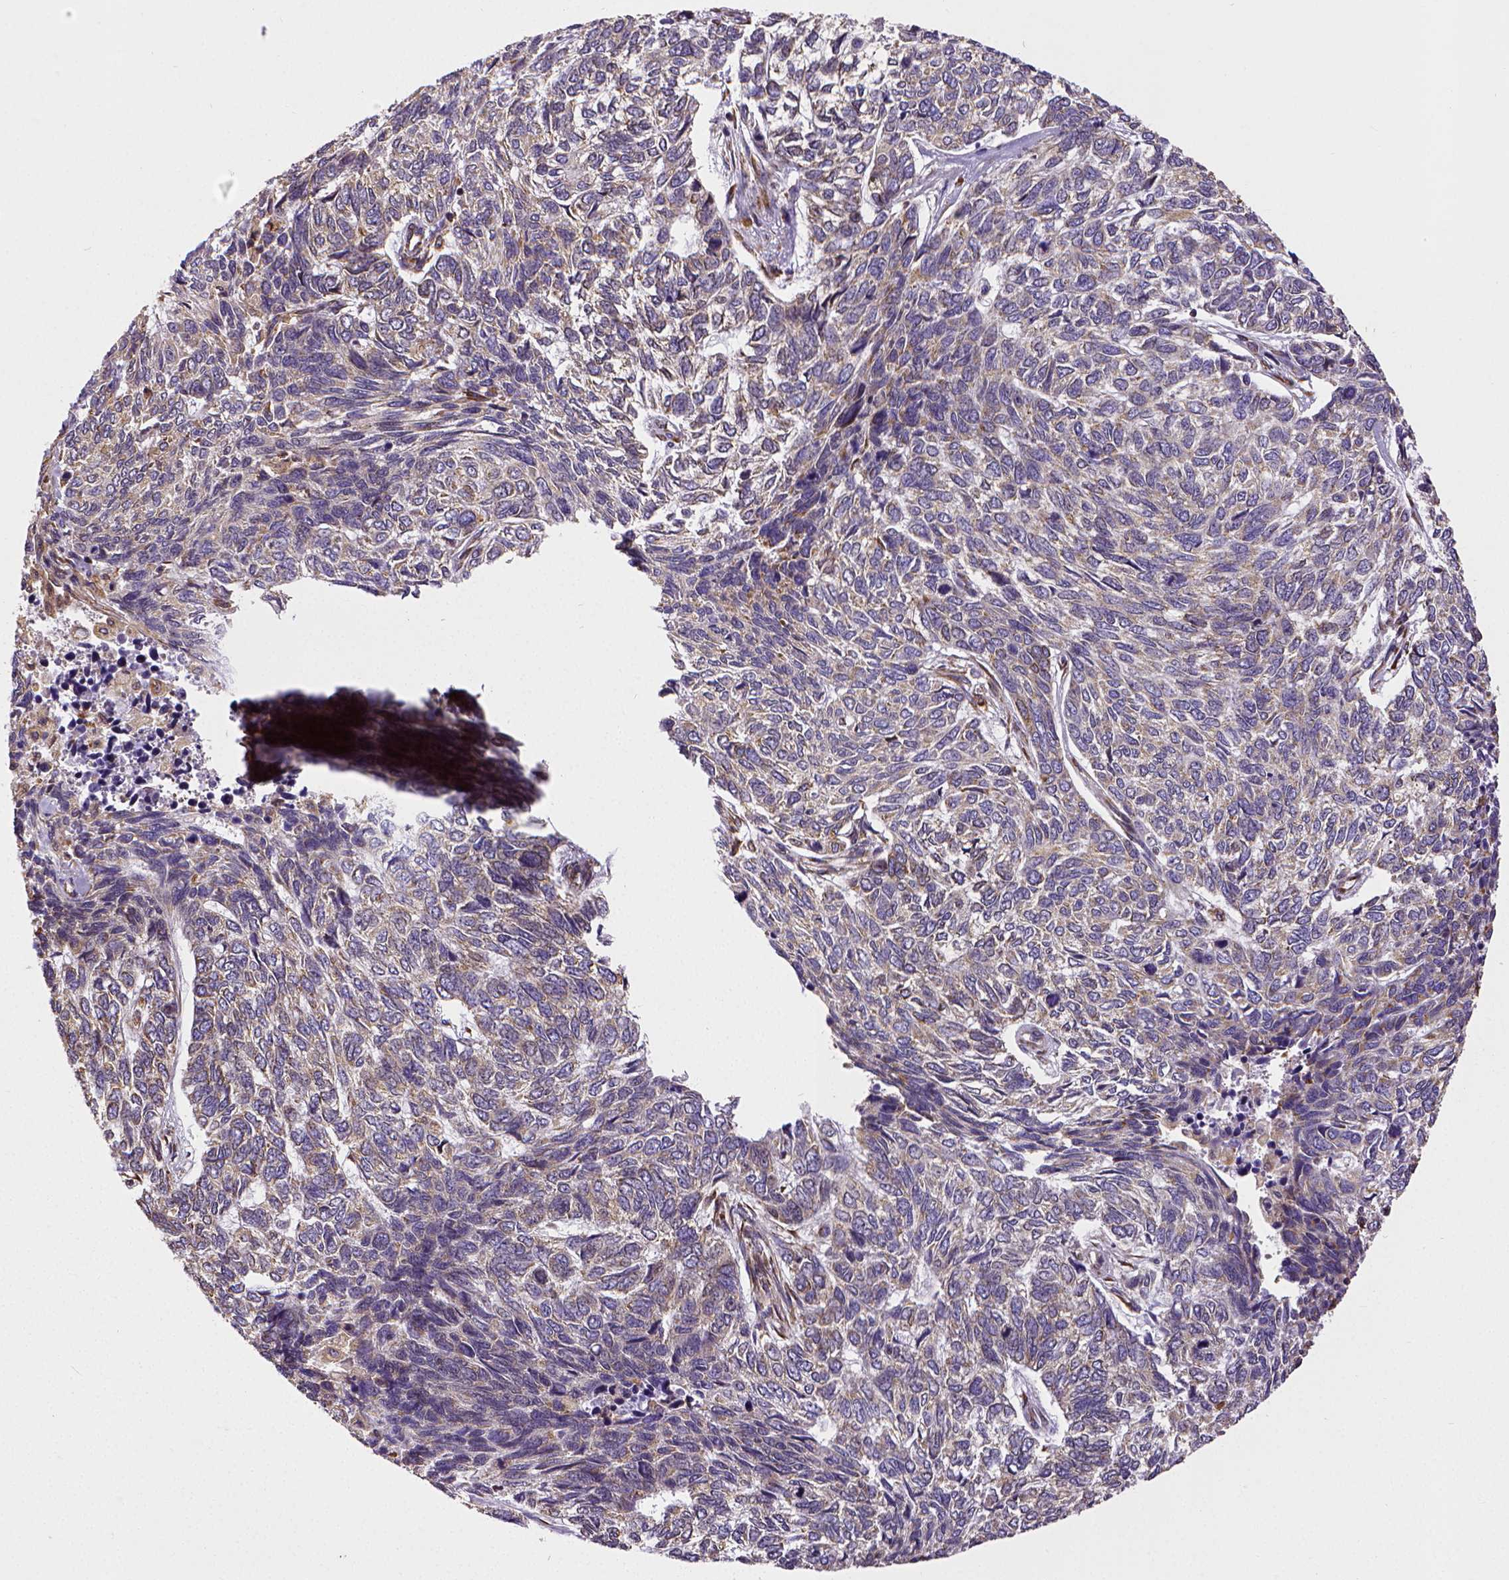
{"staining": {"intensity": "weak", "quantity": "25%-75%", "location": "cytoplasmic/membranous"}, "tissue": "skin cancer", "cell_type": "Tumor cells", "image_type": "cancer", "snomed": [{"axis": "morphology", "description": "Basal cell carcinoma"}, {"axis": "topography", "description": "Skin"}], "caption": "The histopathology image displays a brown stain indicating the presence of a protein in the cytoplasmic/membranous of tumor cells in skin basal cell carcinoma.", "gene": "MTDH", "patient": {"sex": "female", "age": 65}}